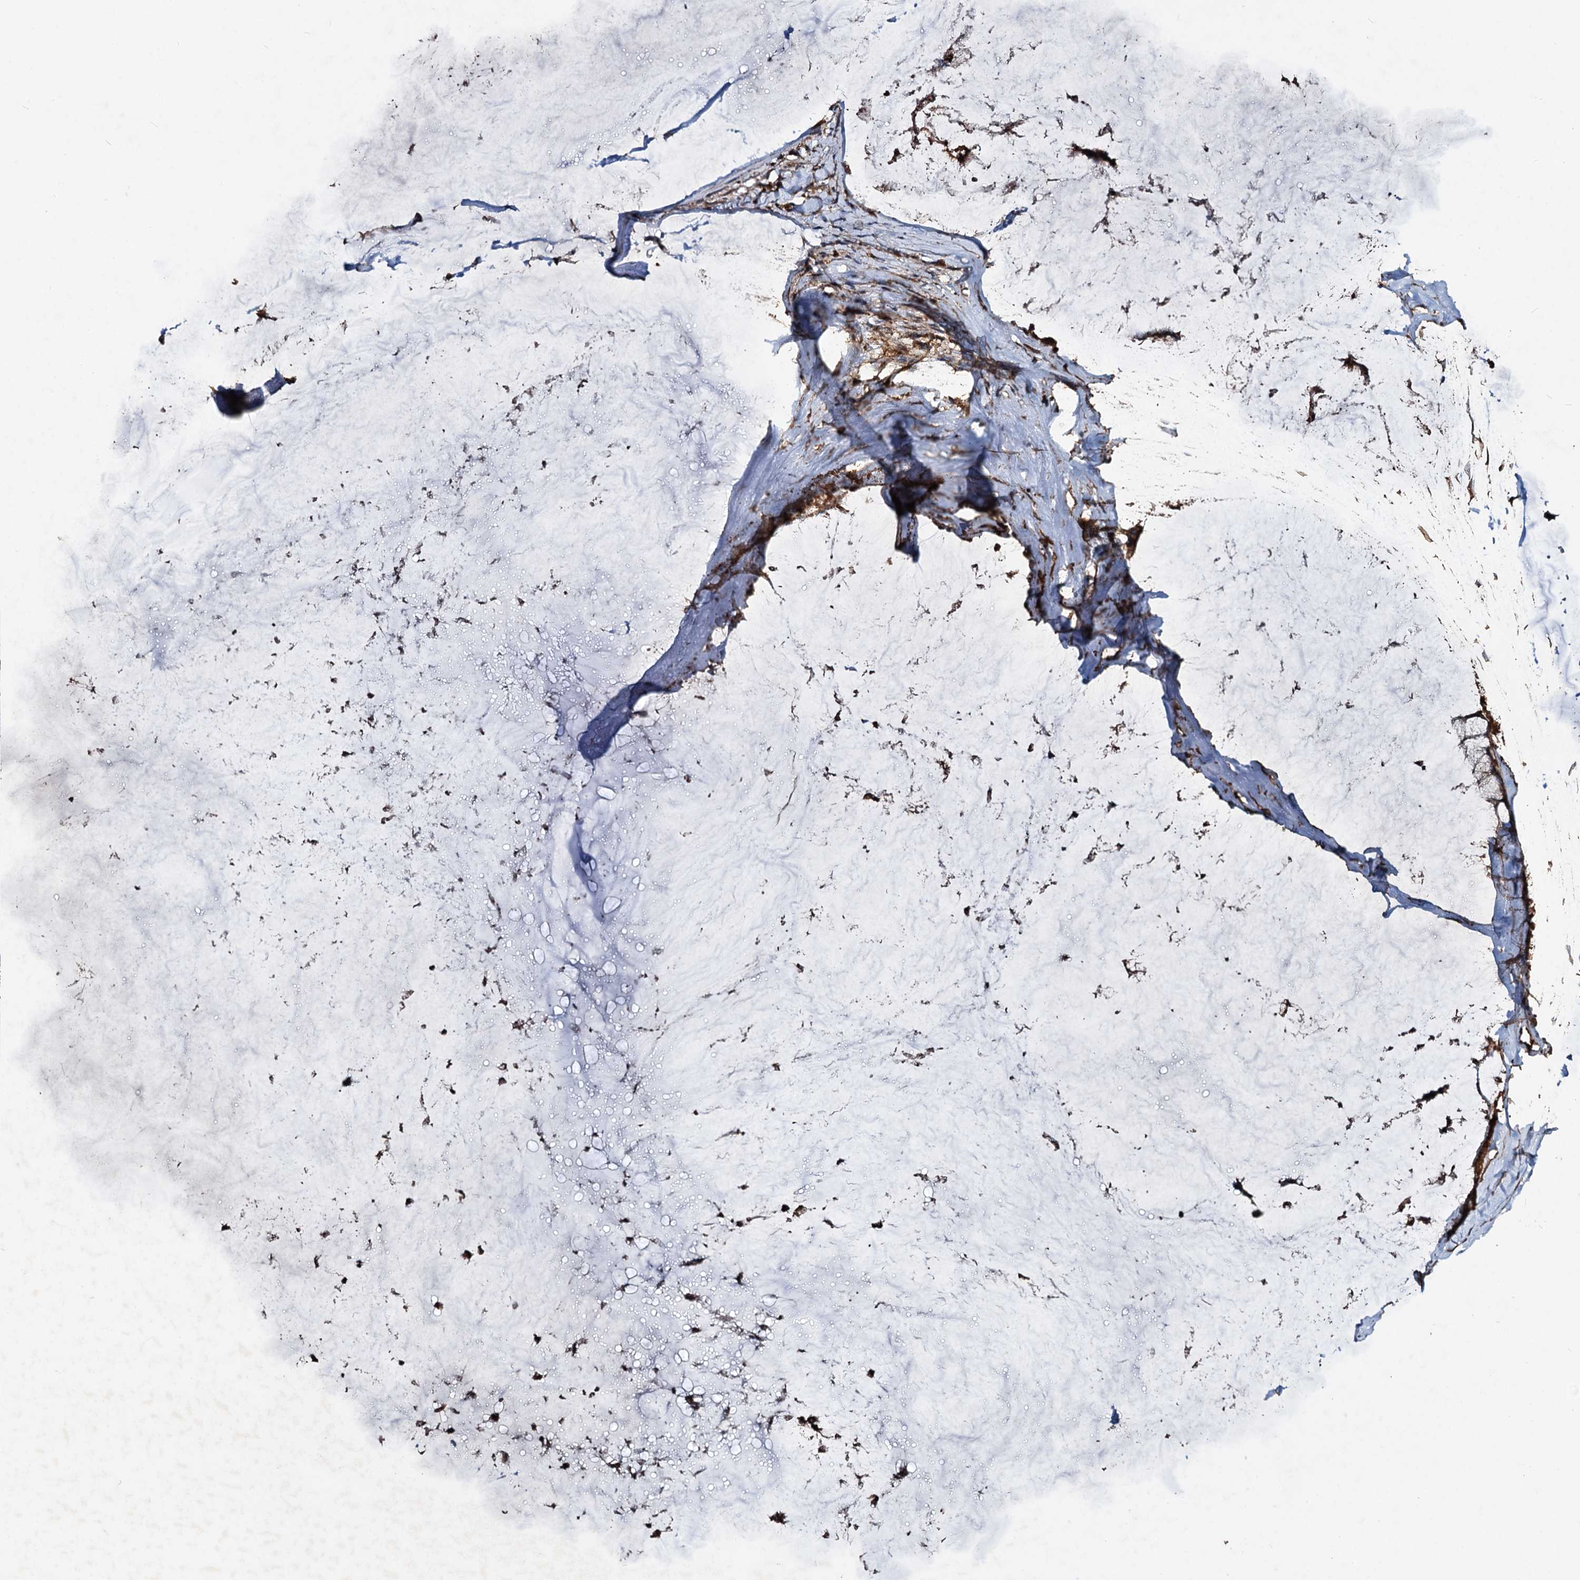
{"staining": {"intensity": "moderate", "quantity": ">75%", "location": "cytoplasmic/membranous"}, "tissue": "ovarian cancer", "cell_type": "Tumor cells", "image_type": "cancer", "snomed": [{"axis": "morphology", "description": "Cystadenocarcinoma, mucinous, NOS"}, {"axis": "topography", "description": "Ovary"}], "caption": "Ovarian mucinous cystadenocarcinoma stained with a protein marker exhibits moderate staining in tumor cells.", "gene": "NOTCH2NLA", "patient": {"sex": "female", "age": 39}}